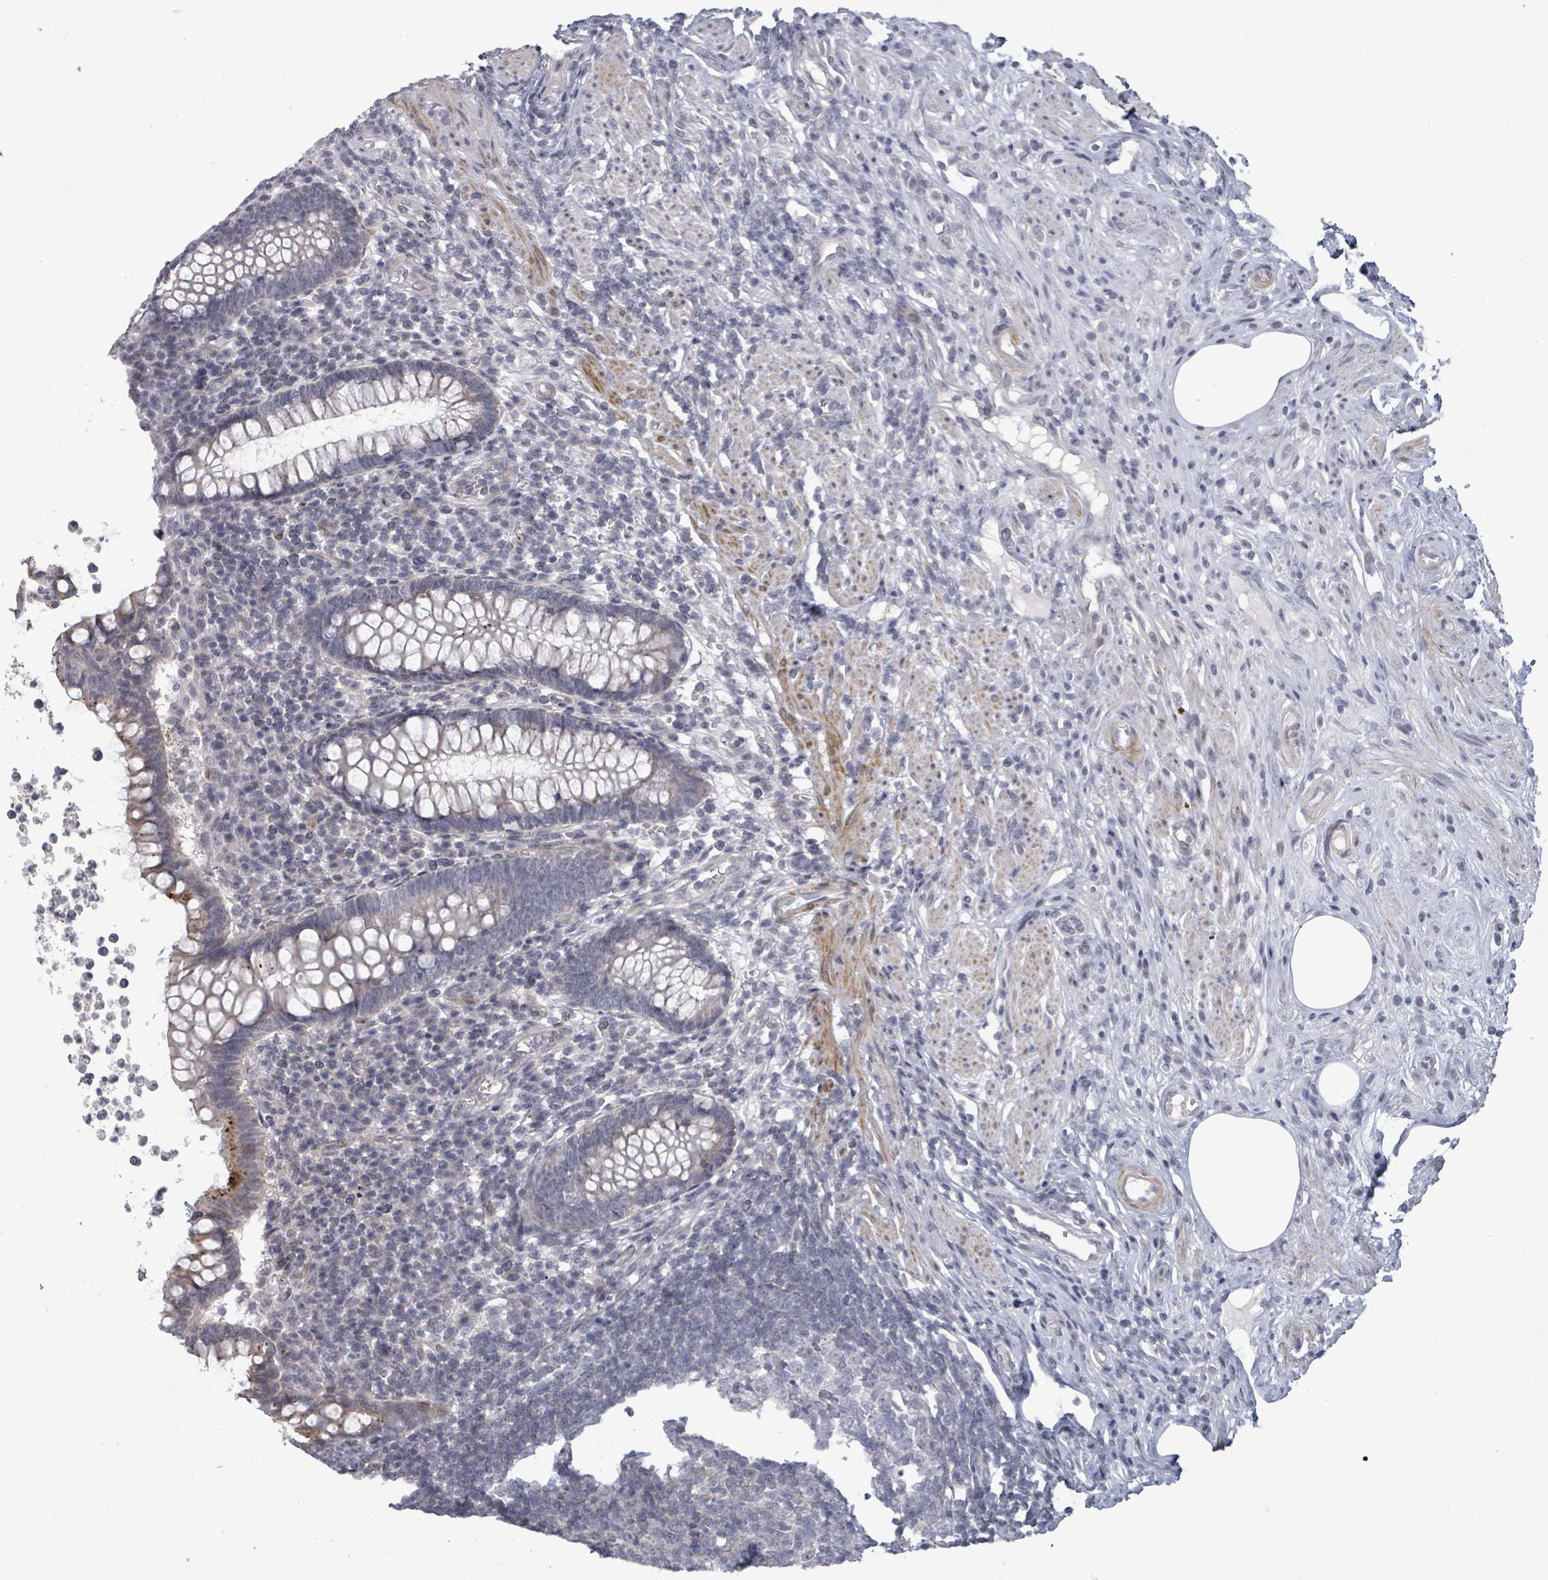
{"staining": {"intensity": "moderate", "quantity": "<25%", "location": "cytoplasmic/membranous"}, "tissue": "appendix", "cell_type": "Glandular cells", "image_type": "normal", "snomed": [{"axis": "morphology", "description": "Normal tissue, NOS"}, {"axis": "topography", "description": "Appendix"}], "caption": "IHC micrograph of unremarkable human appendix stained for a protein (brown), which demonstrates low levels of moderate cytoplasmic/membranous positivity in about <25% of glandular cells.", "gene": "PTPN20", "patient": {"sex": "female", "age": 56}}